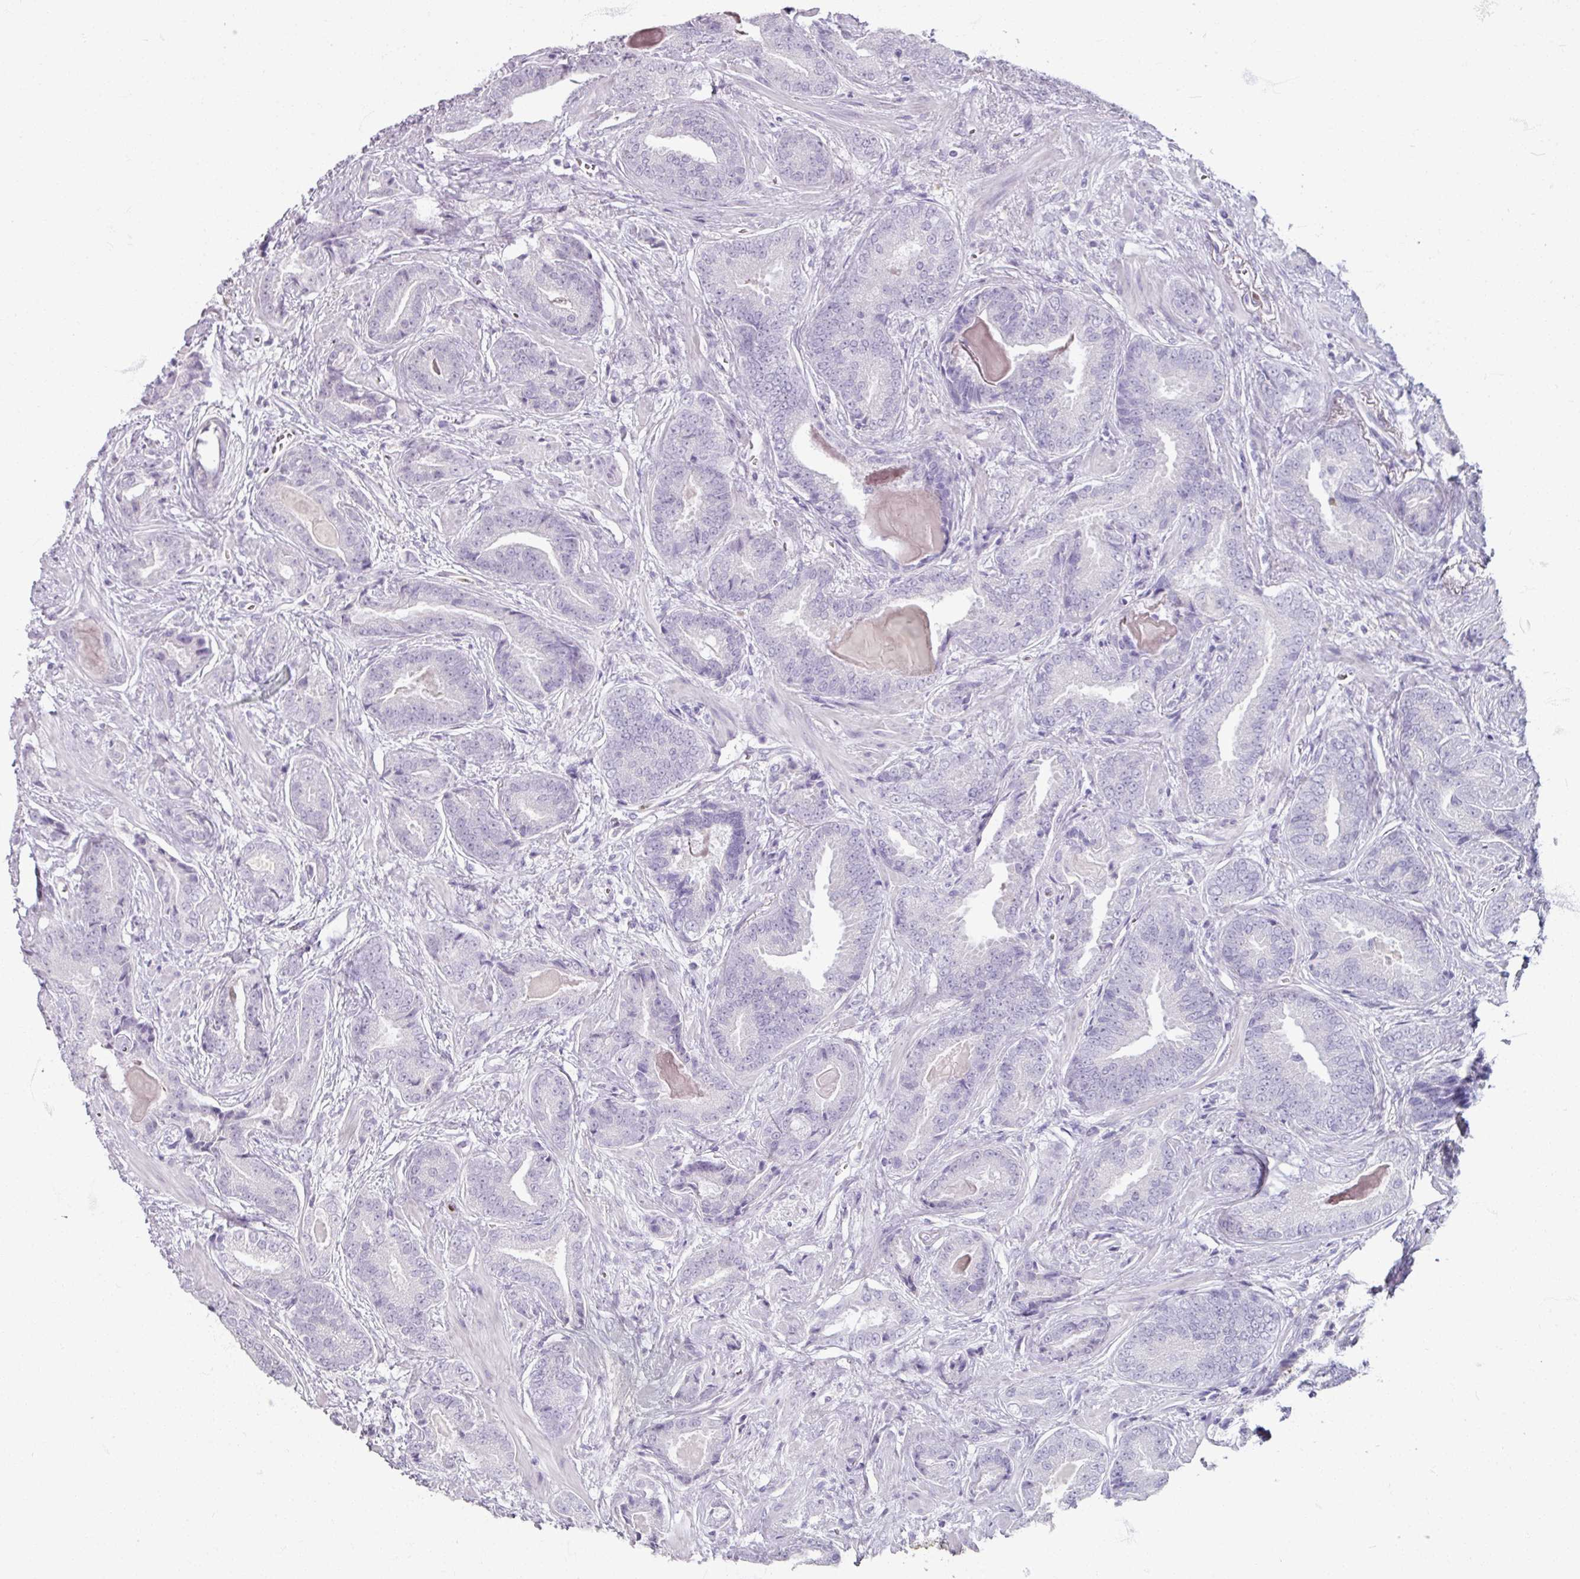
{"staining": {"intensity": "negative", "quantity": "none", "location": "none"}, "tissue": "prostate cancer", "cell_type": "Tumor cells", "image_type": "cancer", "snomed": [{"axis": "morphology", "description": "Adenocarcinoma, Low grade"}, {"axis": "topography", "description": "Prostate"}], "caption": "IHC of prostate cancer shows no staining in tumor cells.", "gene": "ARG1", "patient": {"sex": "male", "age": 62}}